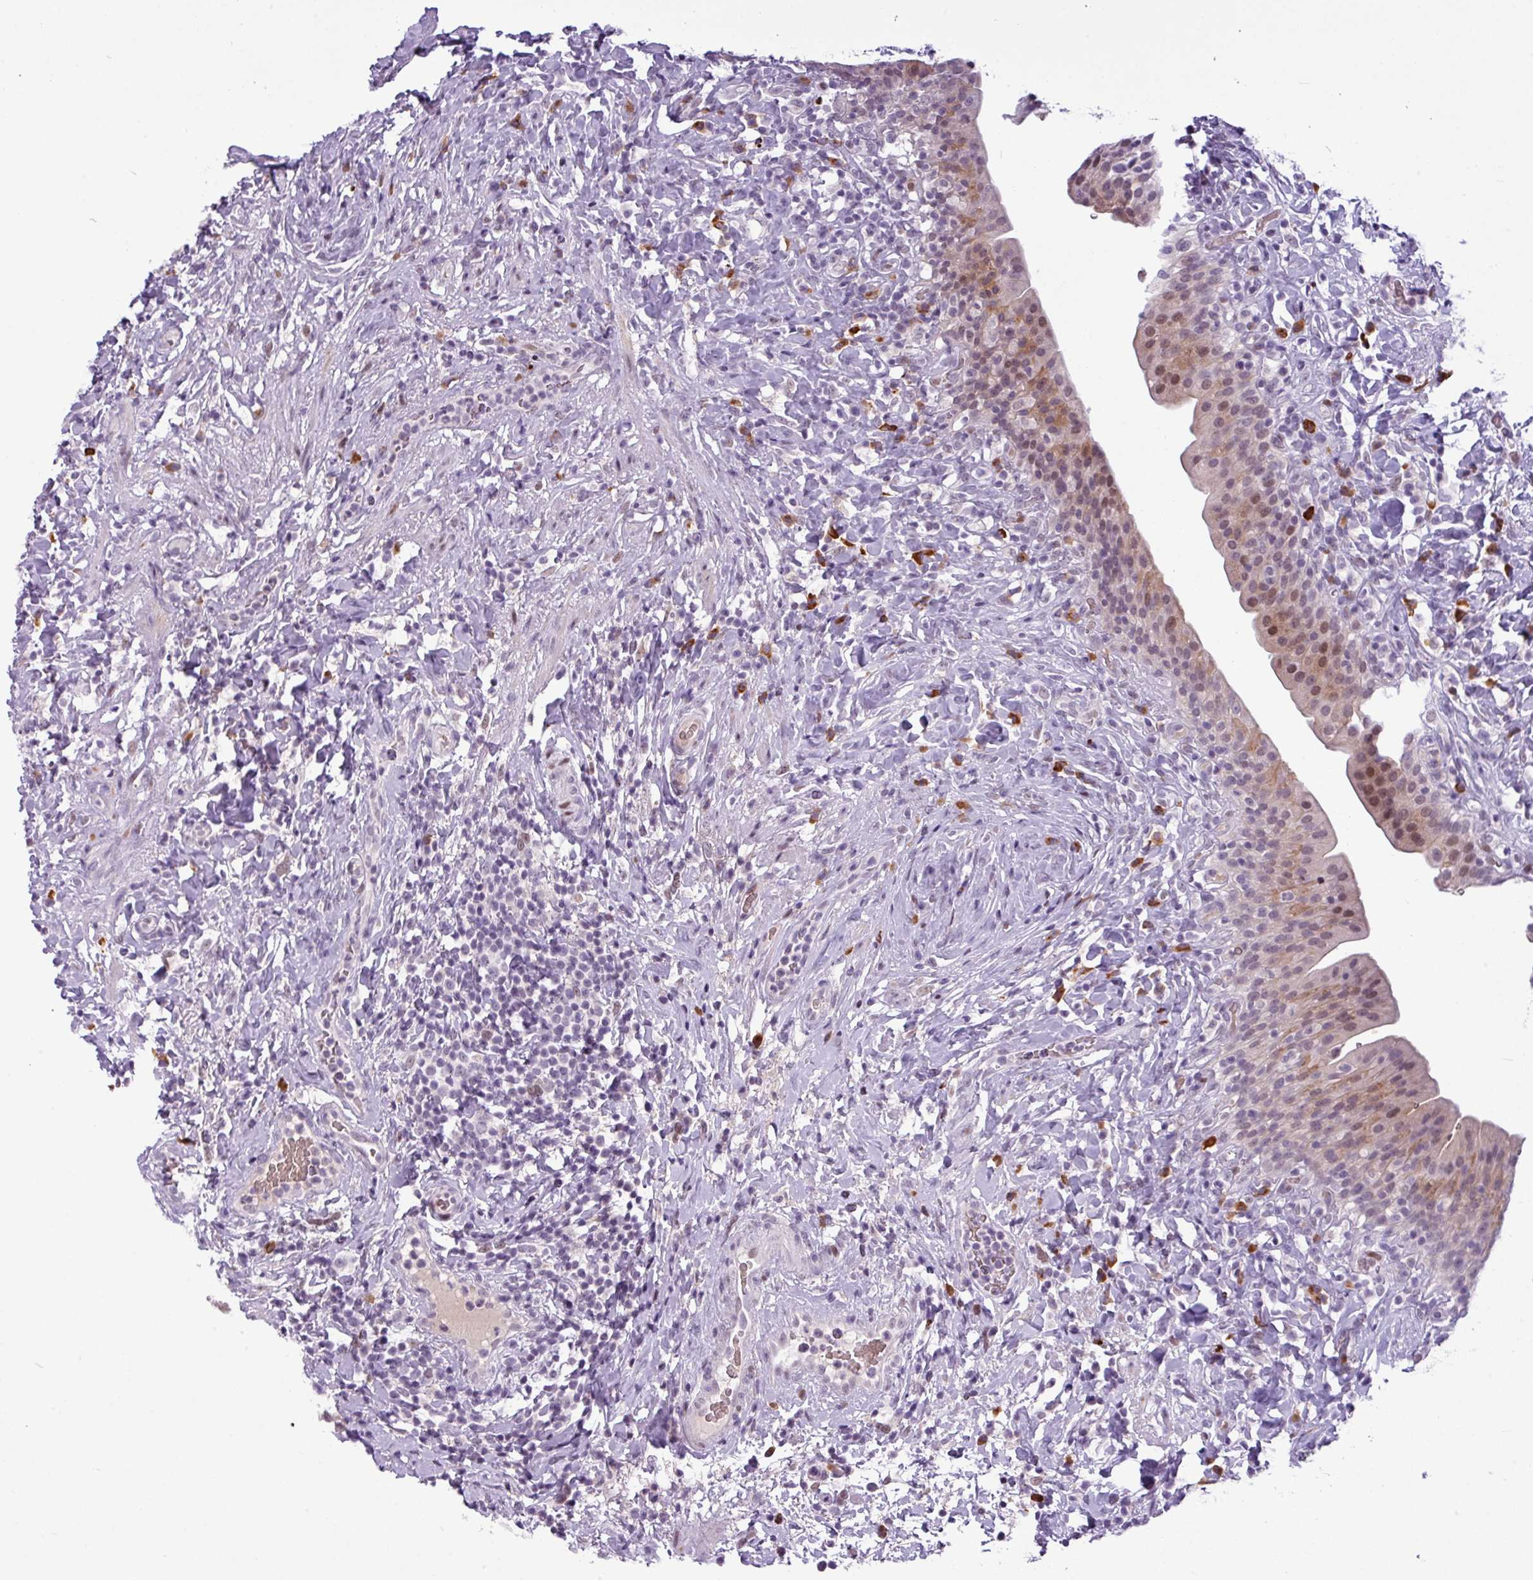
{"staining": {"intensity": "weak", "quantity": "25%-75%", "location": "cytoplasmic/membranous,nuclear"}, "tissue": "urinary bladder", "cell_type": "Urothelial cells", "image_type": "normal", "snomed": [{"axis": "morphology", "description": "Normal tissue, NOS"}, {"axis": "morphology", "description": "Inflammation, NOS"}, {"axis": "topography", "description": "Urinary bladder"}], "caption": "Approximately 25%-75% of urothelial cells in benign urinary bladder exhibit weak cytoplasmic/membranous,nuclear protein staining as visualized by brown immunohistochemical staining.", "gene": "SLC66A2", "patient": {"sex": "male", "age": 64}}